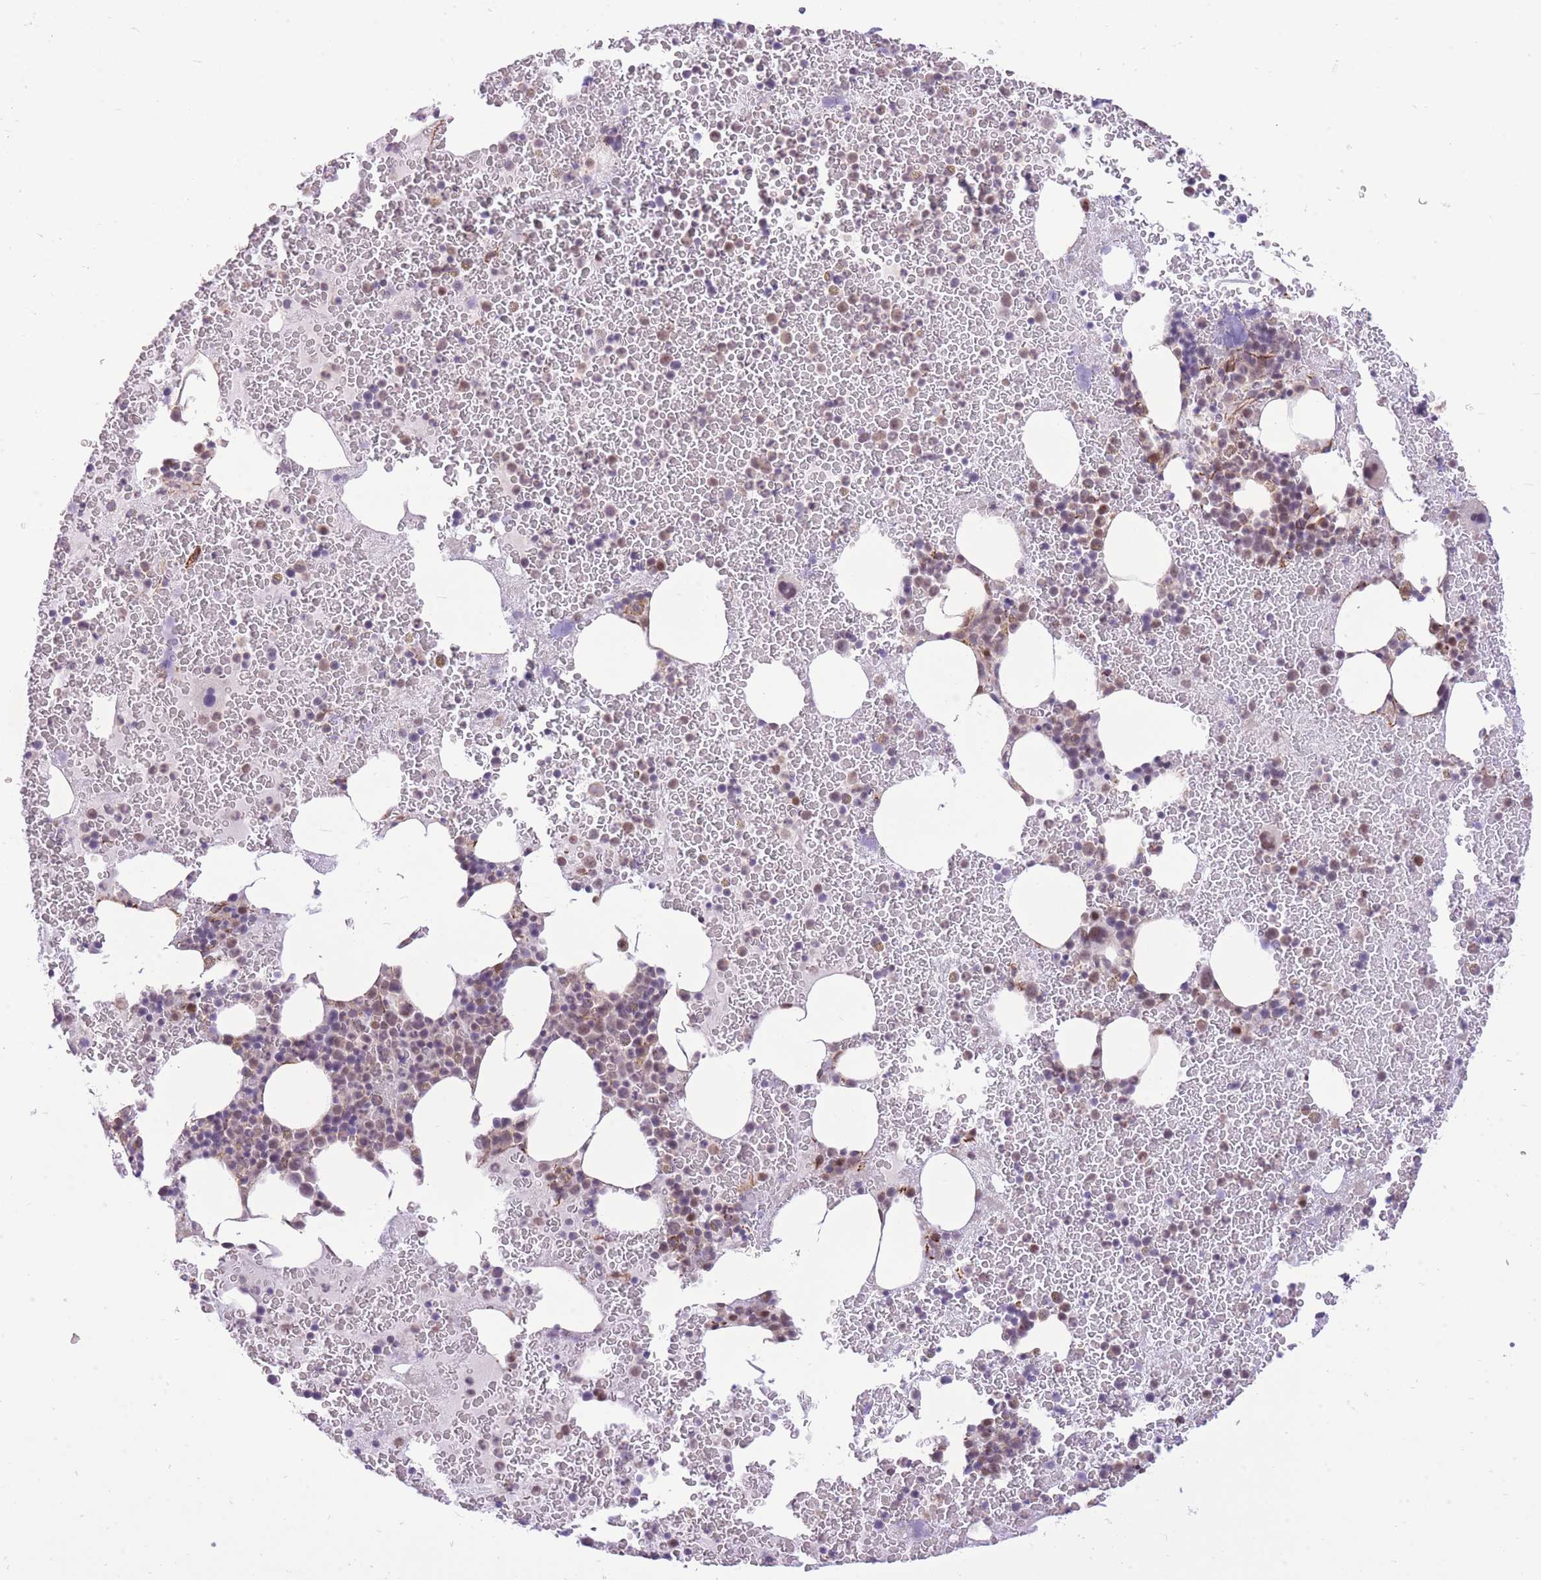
{"staining": {"intensity": "weak", "quantity": "<25%", "location": "nuclear"}, "tissue": "bone marrow", "cell_type": "Hematopoietic cells", "image_type": "normal", "snomed": [{"axis": "morphology", "description": "Normal tissue, NOS"}, {"axis": "topography", "description": "Bone marrow"}], "caption": "DAB (3,3'-diaminobenzidine) immunohistochemical staining of unremarkable human bone marrow reveals no significant expression in hematopoietic cells.", "gene": "ELL", "patient": {"sex": "male", "age": 26}}